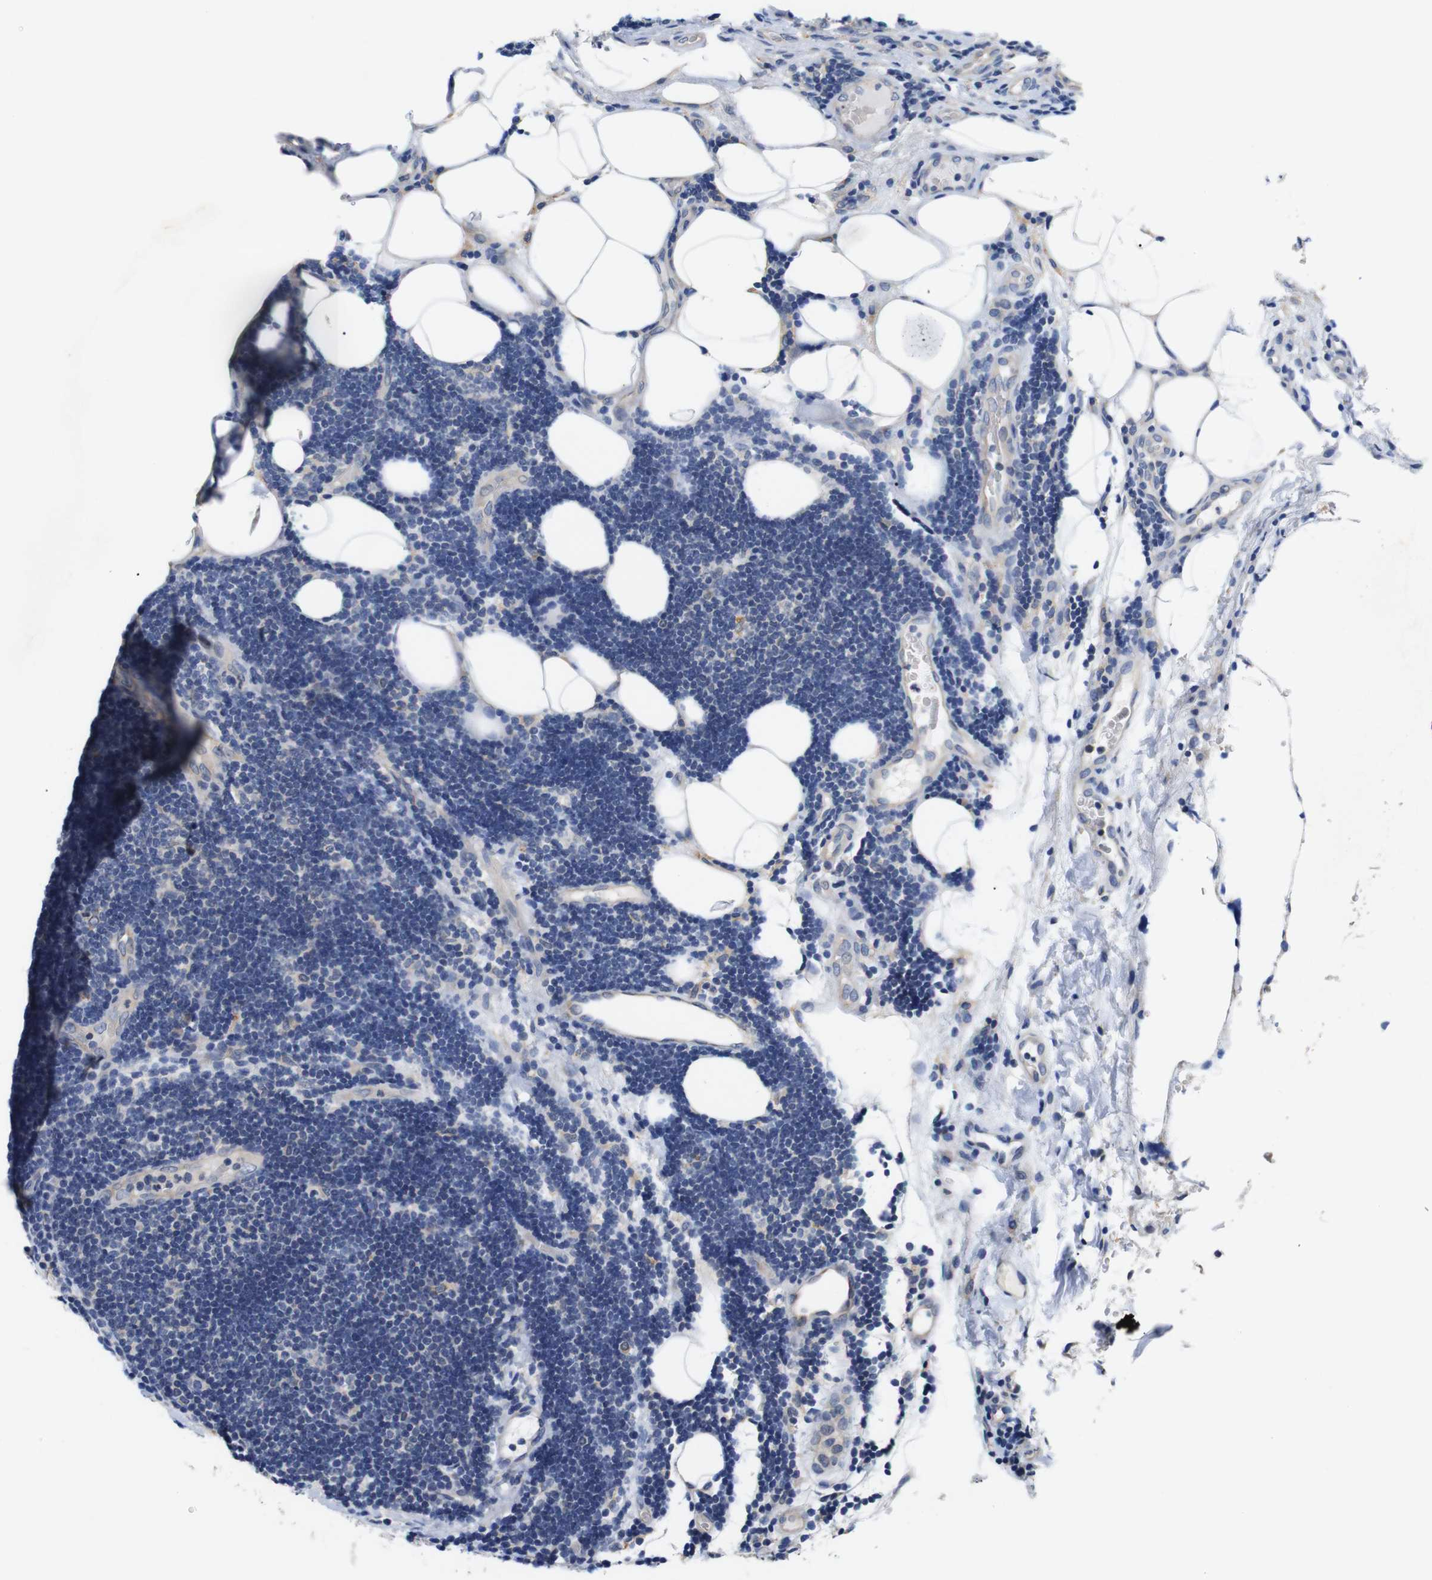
{"staining": {"intensity": "negative", "quantity": "none", "location": "none"}, "tissue": "lymphoma", "cell_type": "Tumor cells", "image_type": "cancer", "snomed": [{"axis": "morphology", "description": "Malignant lymphoma, non-Hodgkin's type, Low grade"}, {"axis": "topography", "description": "Lymph node"}], "caption": "Micrograph shows no protein expression in tumor cells of low-grade malignant lymphoma, non-Hodgkin's type tissue.", "gene": "DDR1", "patient": {"sex": "male", "age": 83}}